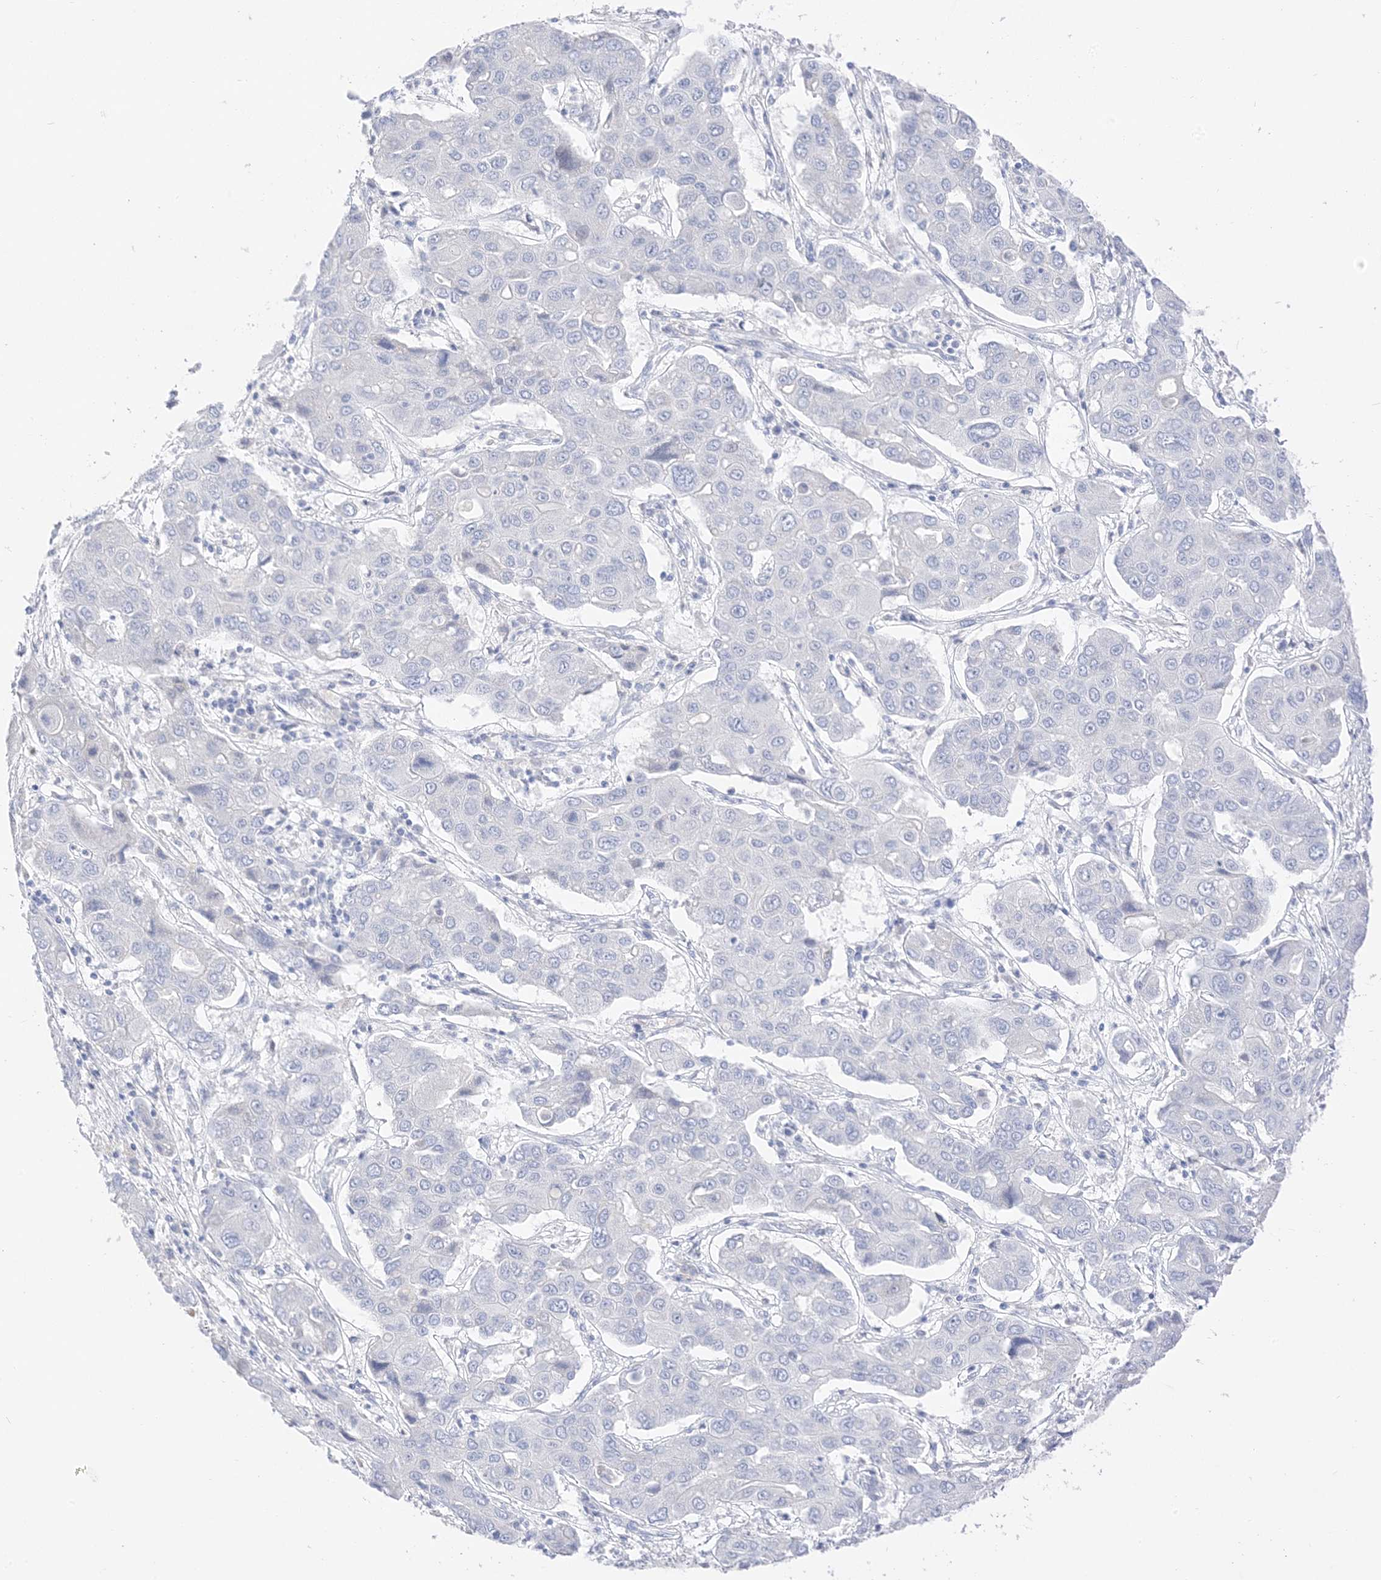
{"staining": {"intensity": "negative", "quantity": "none", "location": "none"}, "tissue": "liver cancer", "cell_type": "Tumor cells", "image_type": "cancer", "snomed": [{"axis": "morphology", "description": "Cholangiocarcinoma"}, {"axis": "topography", "description": "Liver"}], "caption": "Liver cancer was stained to show a protein in brown. There is no significant expression in tumor cells. (IHC, brightfield microscopy, high magnification).", "gene": "MUC17", "patient": {"sex": "male", "age": 67}}